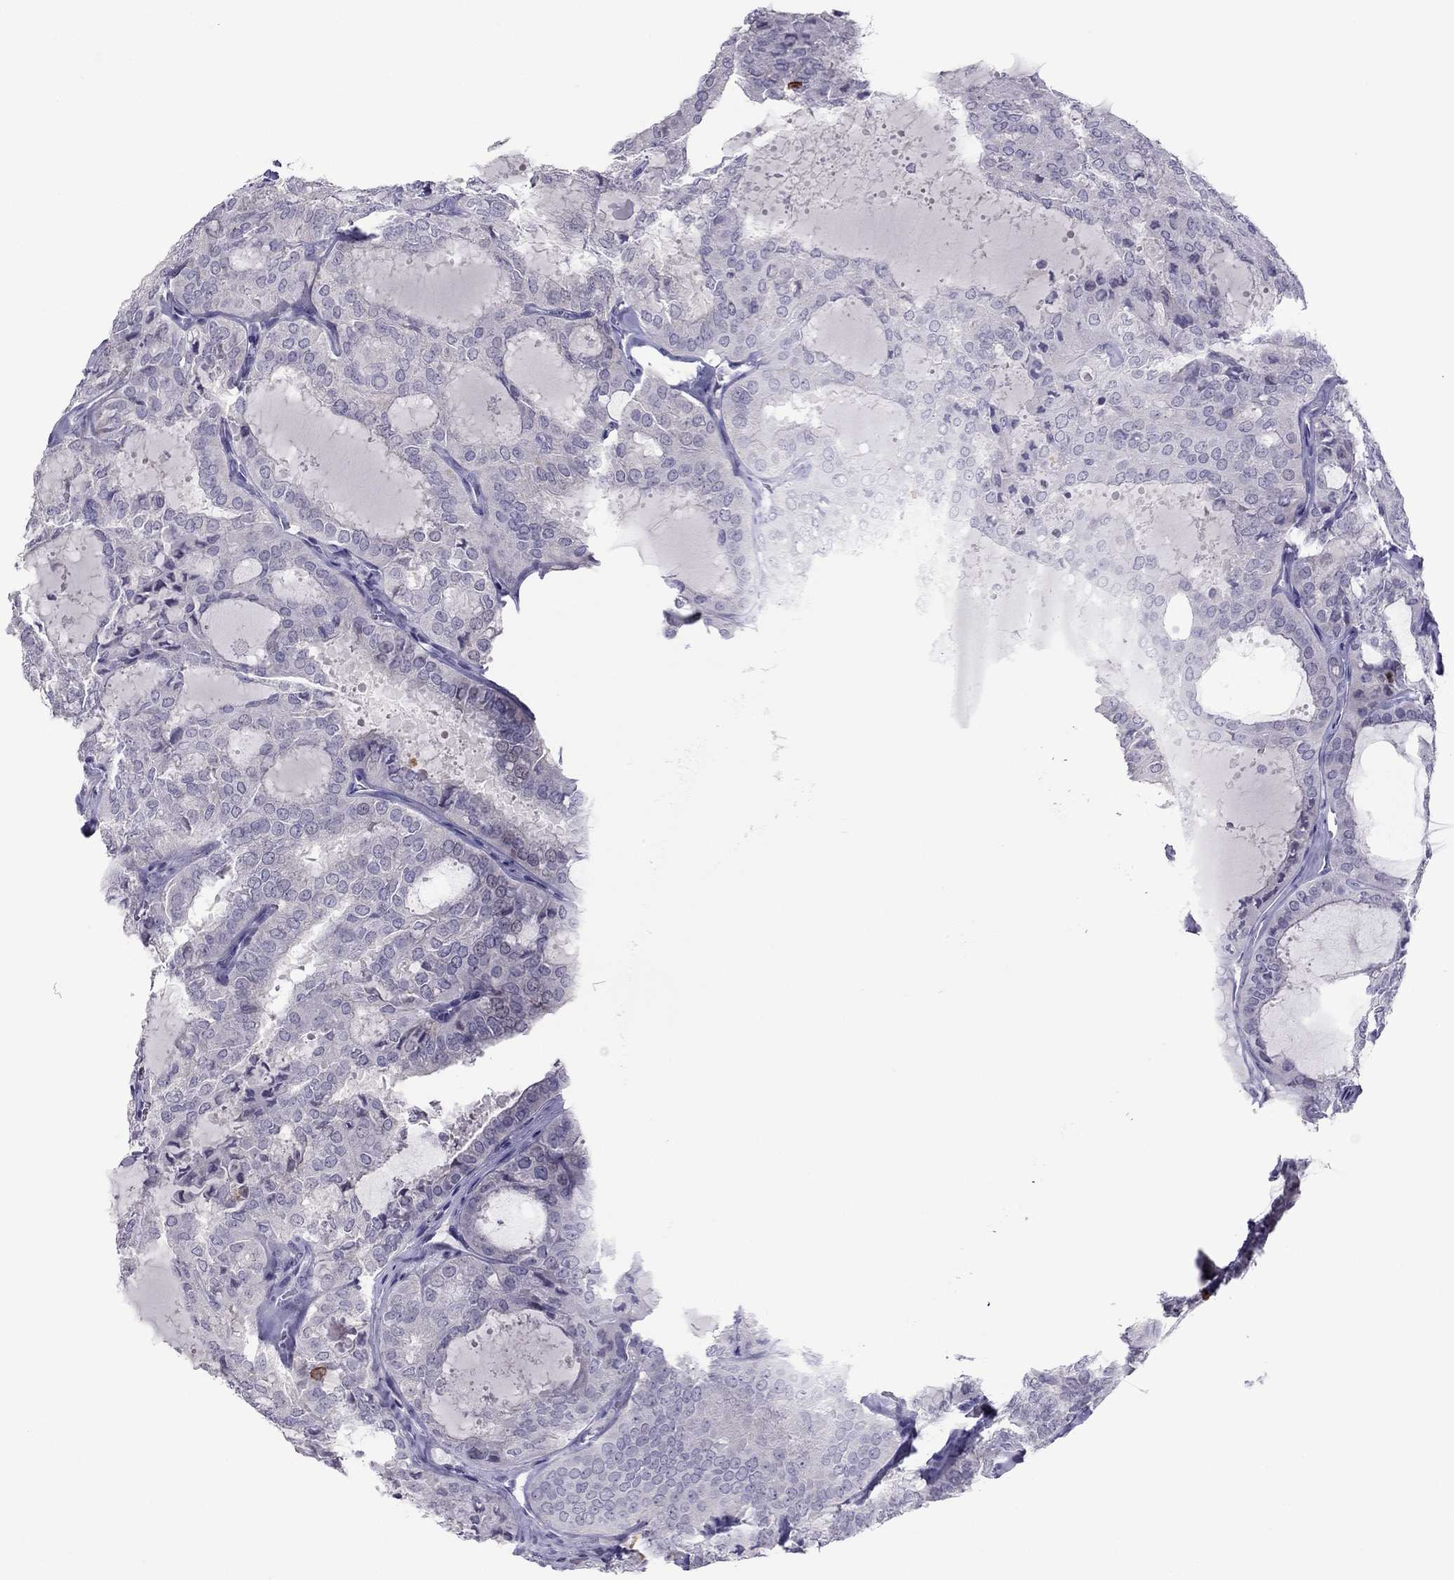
{"staining": {"intensity": "negative", "quantity": "none", "location": "none"}, "tissue": "thyroid cancer", "cell_type": "Tumor cells", "image_type": "cancer", "snomed": [{"axis": "morphology", "description": "Follicular adenoma carcinoma, NOS"}, {"axis": "topography", "description": "Thyroid gland"}], "caption": "Image shows no significant protein positivity in tumor cells of thyroid cancer (follicular adenoma carcinoma). (DAB (3,3'-diaminobenzidine) IHC with hematoxylin counter stain).", "gene": "RGS8", "patient": {"sex": "male", "age": 75}}